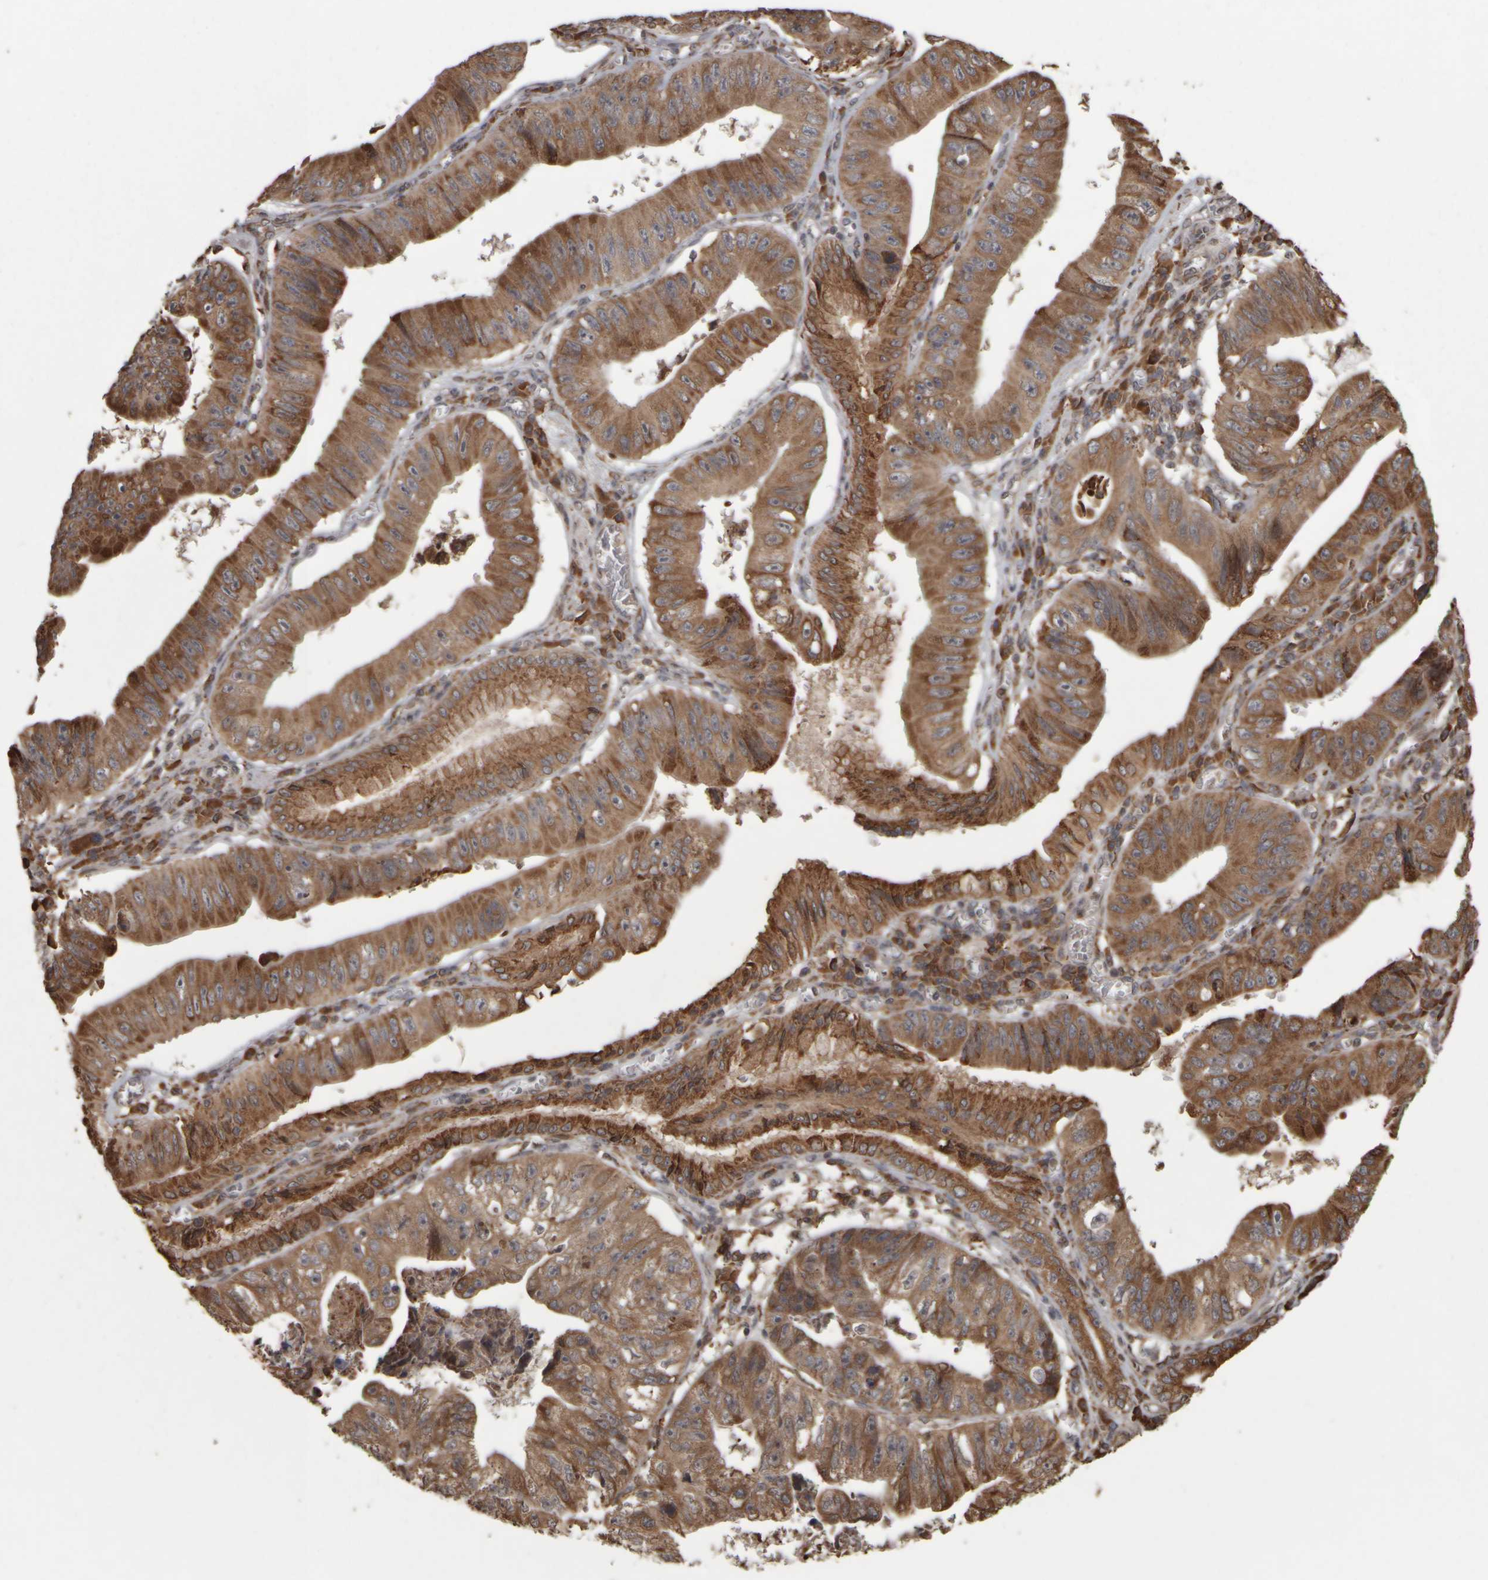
{"staining": {"intensity": "moderate", "quantity": ">75%", "location": "cytoplasmic/membranous"}, "tissue": "stomach cancer", "cell_type": "Tumor cells", "image_type": "cancer", "snomed": [{"axis": "morphology", "description": "Adenocarcinoma, NOS"}, {"axis": "topography", "description": "Stomach"}], "caption": "Adenocarcinoma (stomach) stained with immunohistochemistry reveals moderate cytoplasmic/membranous staining in about >75% of tumor cells. The staining is performed using DAB brown chromogen to label protein expression. The nuclei are counter-stained blue using hematoxylin.", "gene": "AGBL3", "patient": {"sex": "male", "age": 59}}